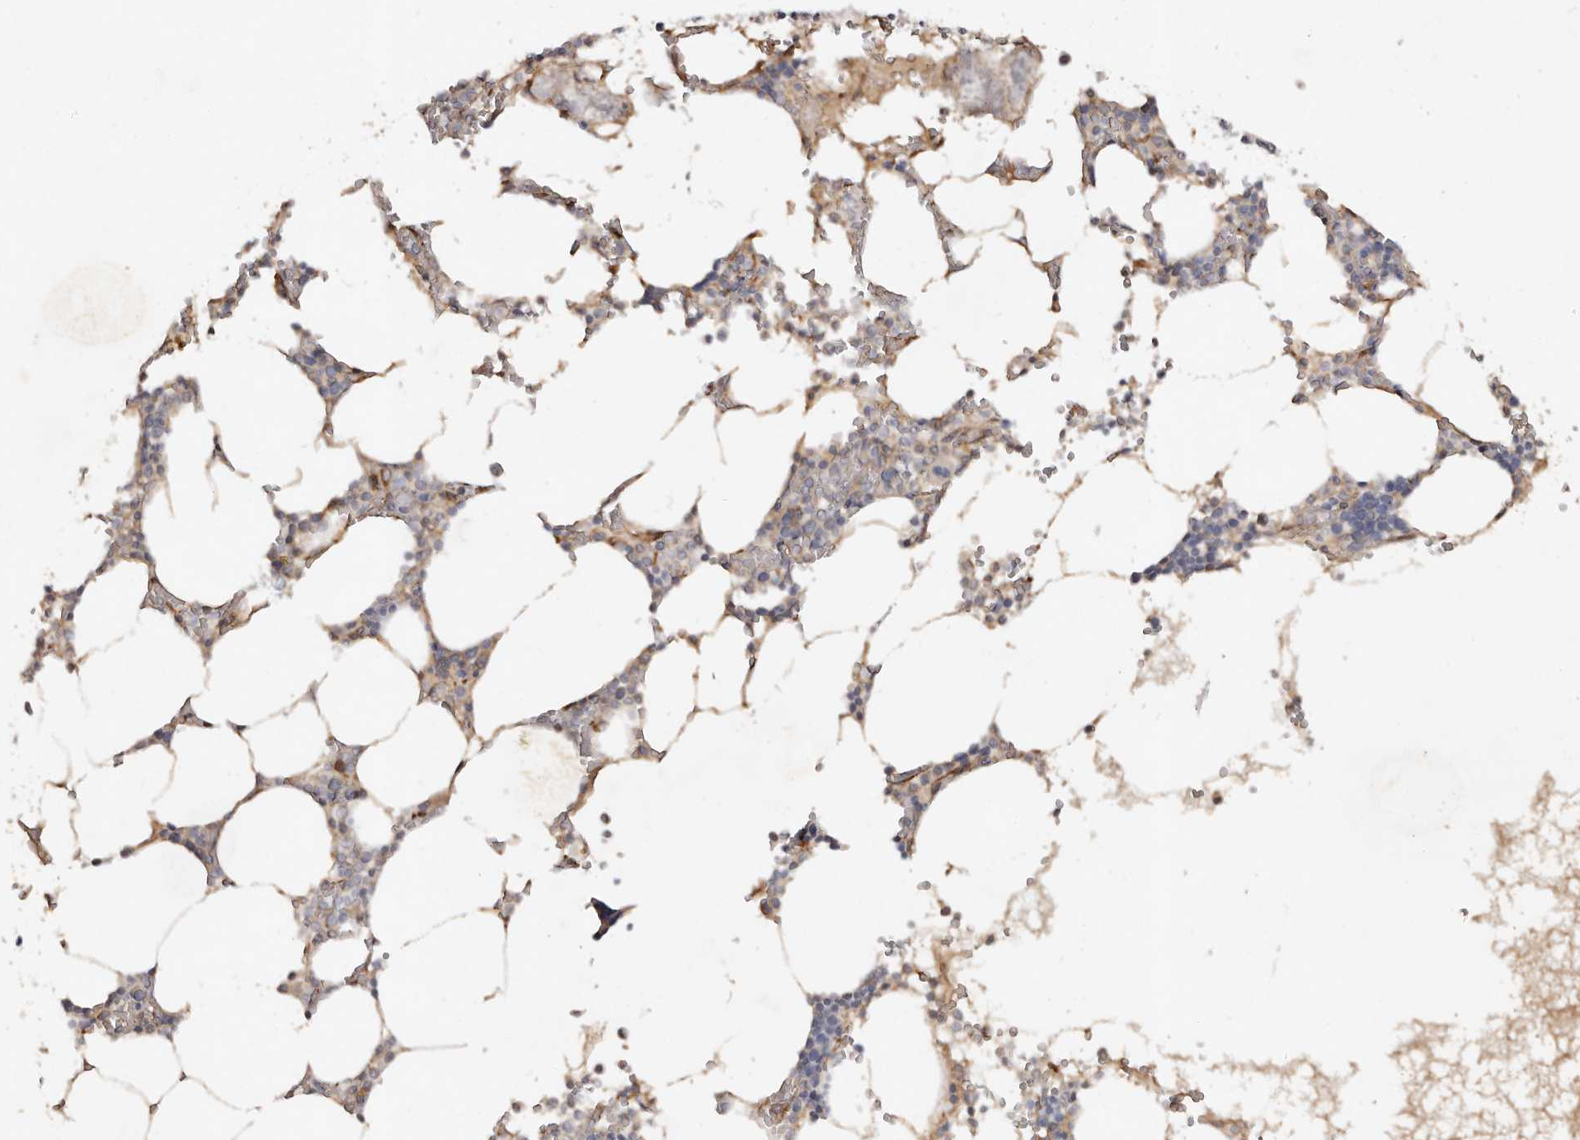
{"staining": {"intensity": "negative", "quantity": "none", "location": "none"}, "tissue": "bone marrow", "cell_type": "Hematopoietic cells", "image_type": "normal", "snomed": [{"axis": "morphology", "description": "Normal tissue, NOS"}, {"axis": "topography", "description": "Bone marrow"}], "caption": "Immunohistochemistry micrograph of unremarkable bone marrow: bone marrow stained with DAB exhibits no significant protein expression in hematopoietic cells.", "gene": "SERPINH1", "patient": {"sex": "male", "age": 70}}